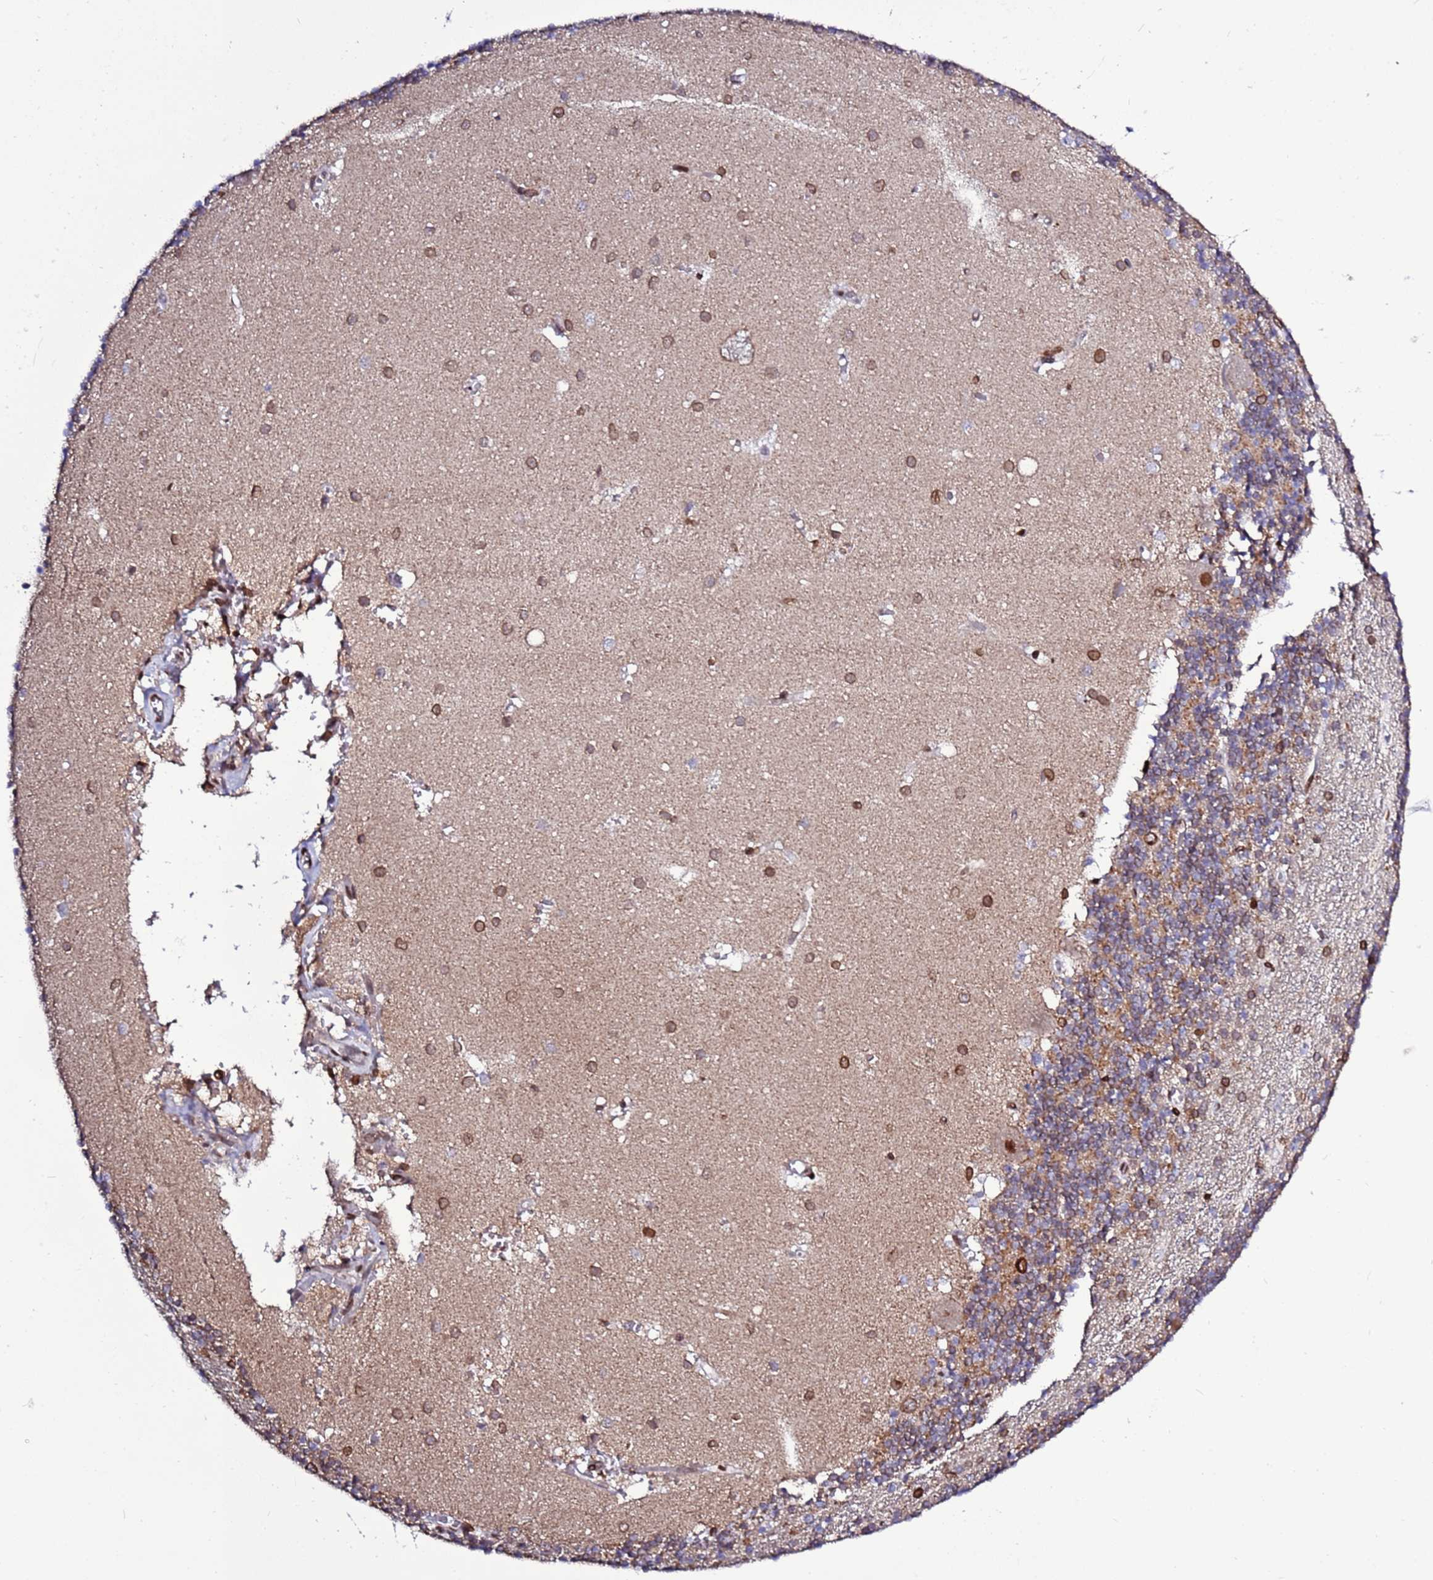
{"staining": {"intensity": "moderate", "quantity": "<25%", "location": "cytoplasmic/membranous,nuclear"}, "tissue": "cerebellum", "cell_type": "Cells in granular layer", "image_type": "normal", "snomed": [{"axis": "morphology", "description": "Normal tissue, NOS"}, {"axis": "topography", "description": "Cerebellum"}], "caption": "Protein expression analysis of benign cerebellum demonstrates moderate cytoplasmic/membranous,nuclear expression in about <25% of cells in granular layer.", "gene": "TOR1AIP1", "patient": {"sex": "male", "age": 54}}